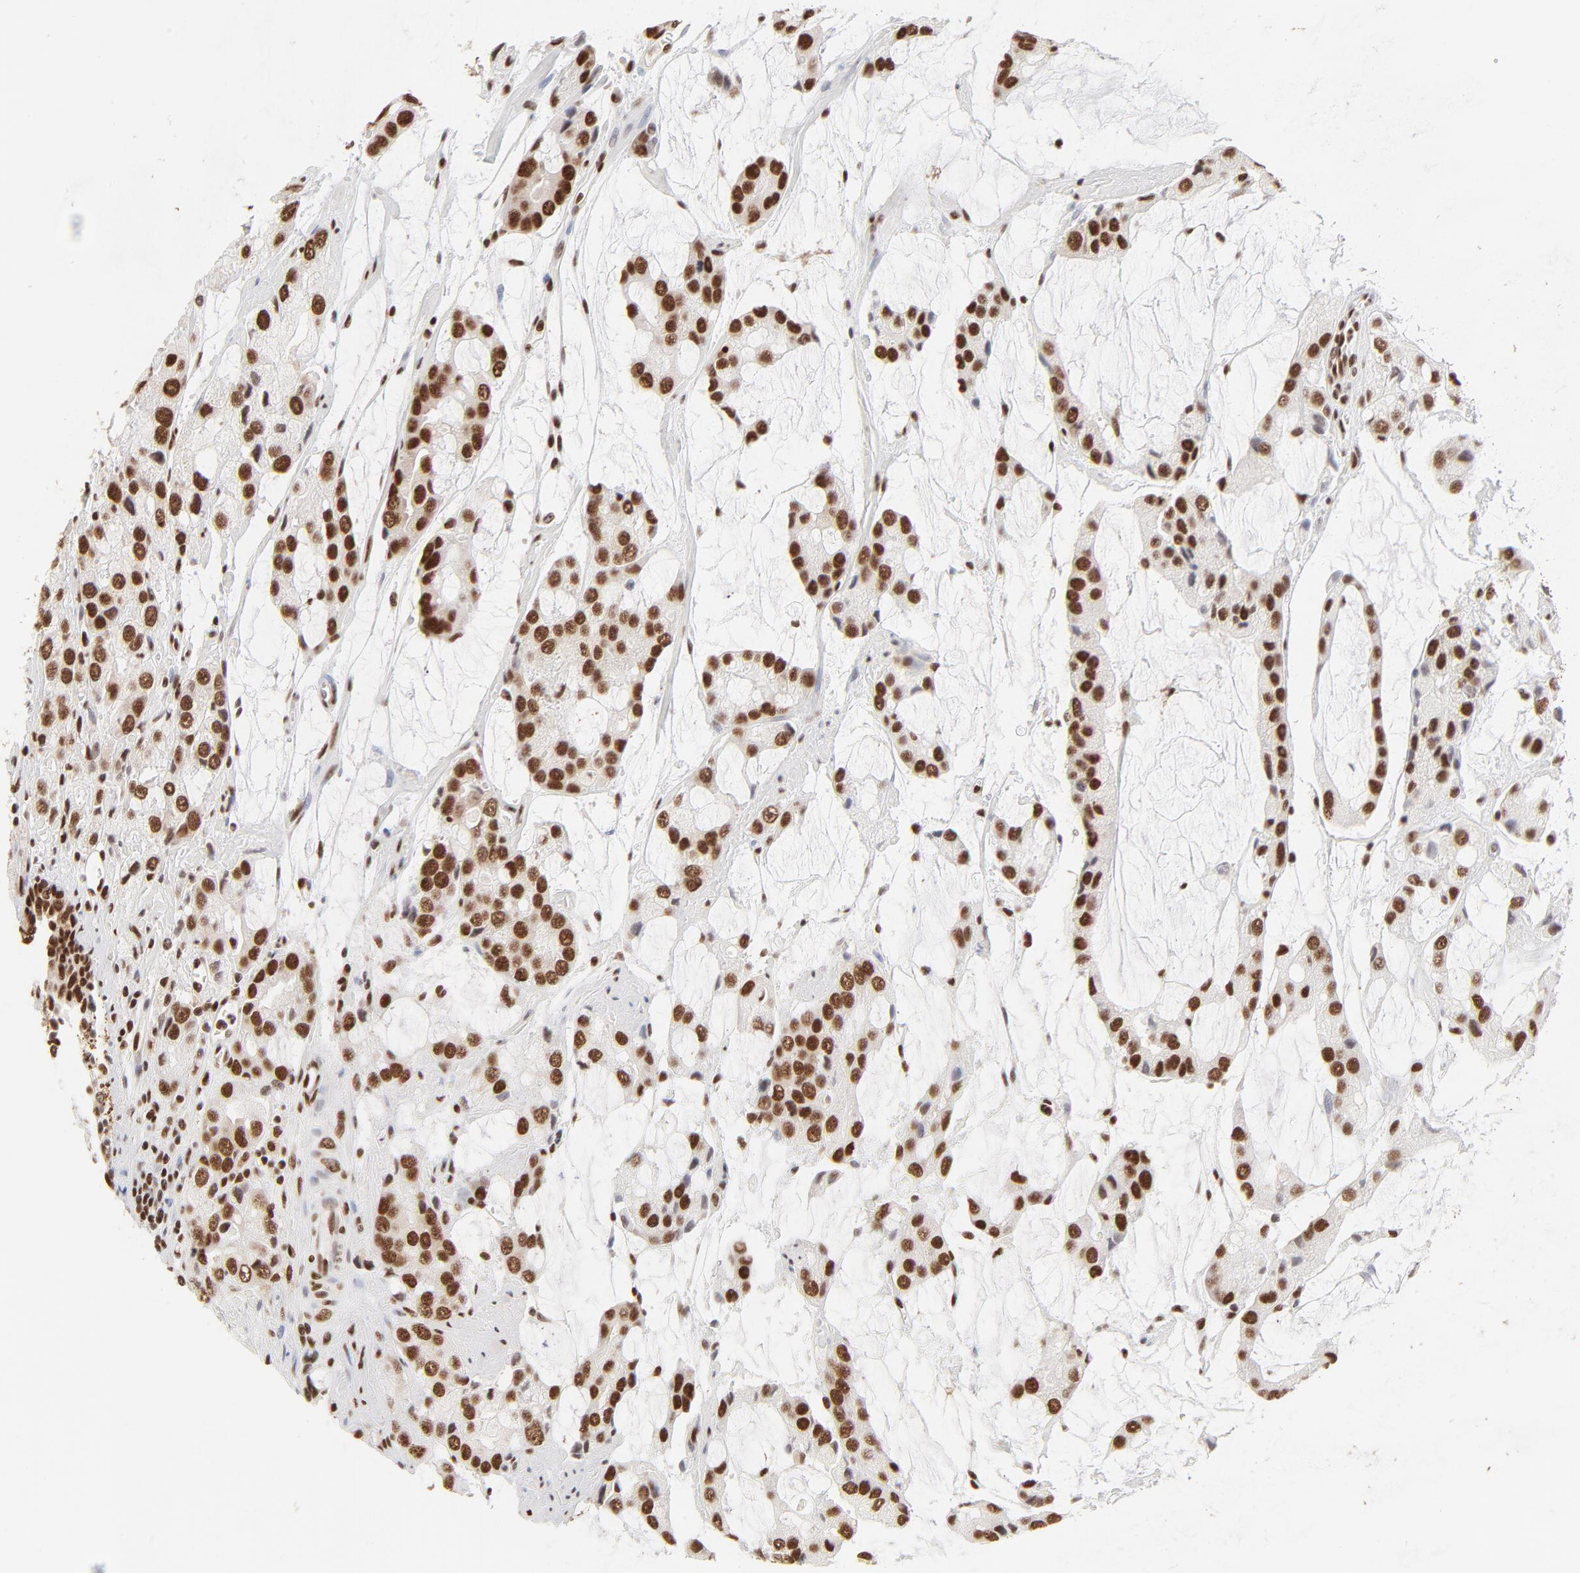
{"staining": {"intensity": "strong", "quantity": ">75%", "location": "nuclear"}, "tissue": "prostate cancer", "cell_type": "Tumor cells", "image_type": "cancer", "snomed": [{"axis": "morphology", "description": "Adenocarcinoma, High grade"}, {"axis": "topography", "description": "Prostate"}], "caption": "Immunohistochemistry of human prostate cancer reveals high levels of strong nuclear positivity in approximately >75% of tumor cells.", "gene": "TARDBP", "patient": {"sex": "male", "age": 67}}